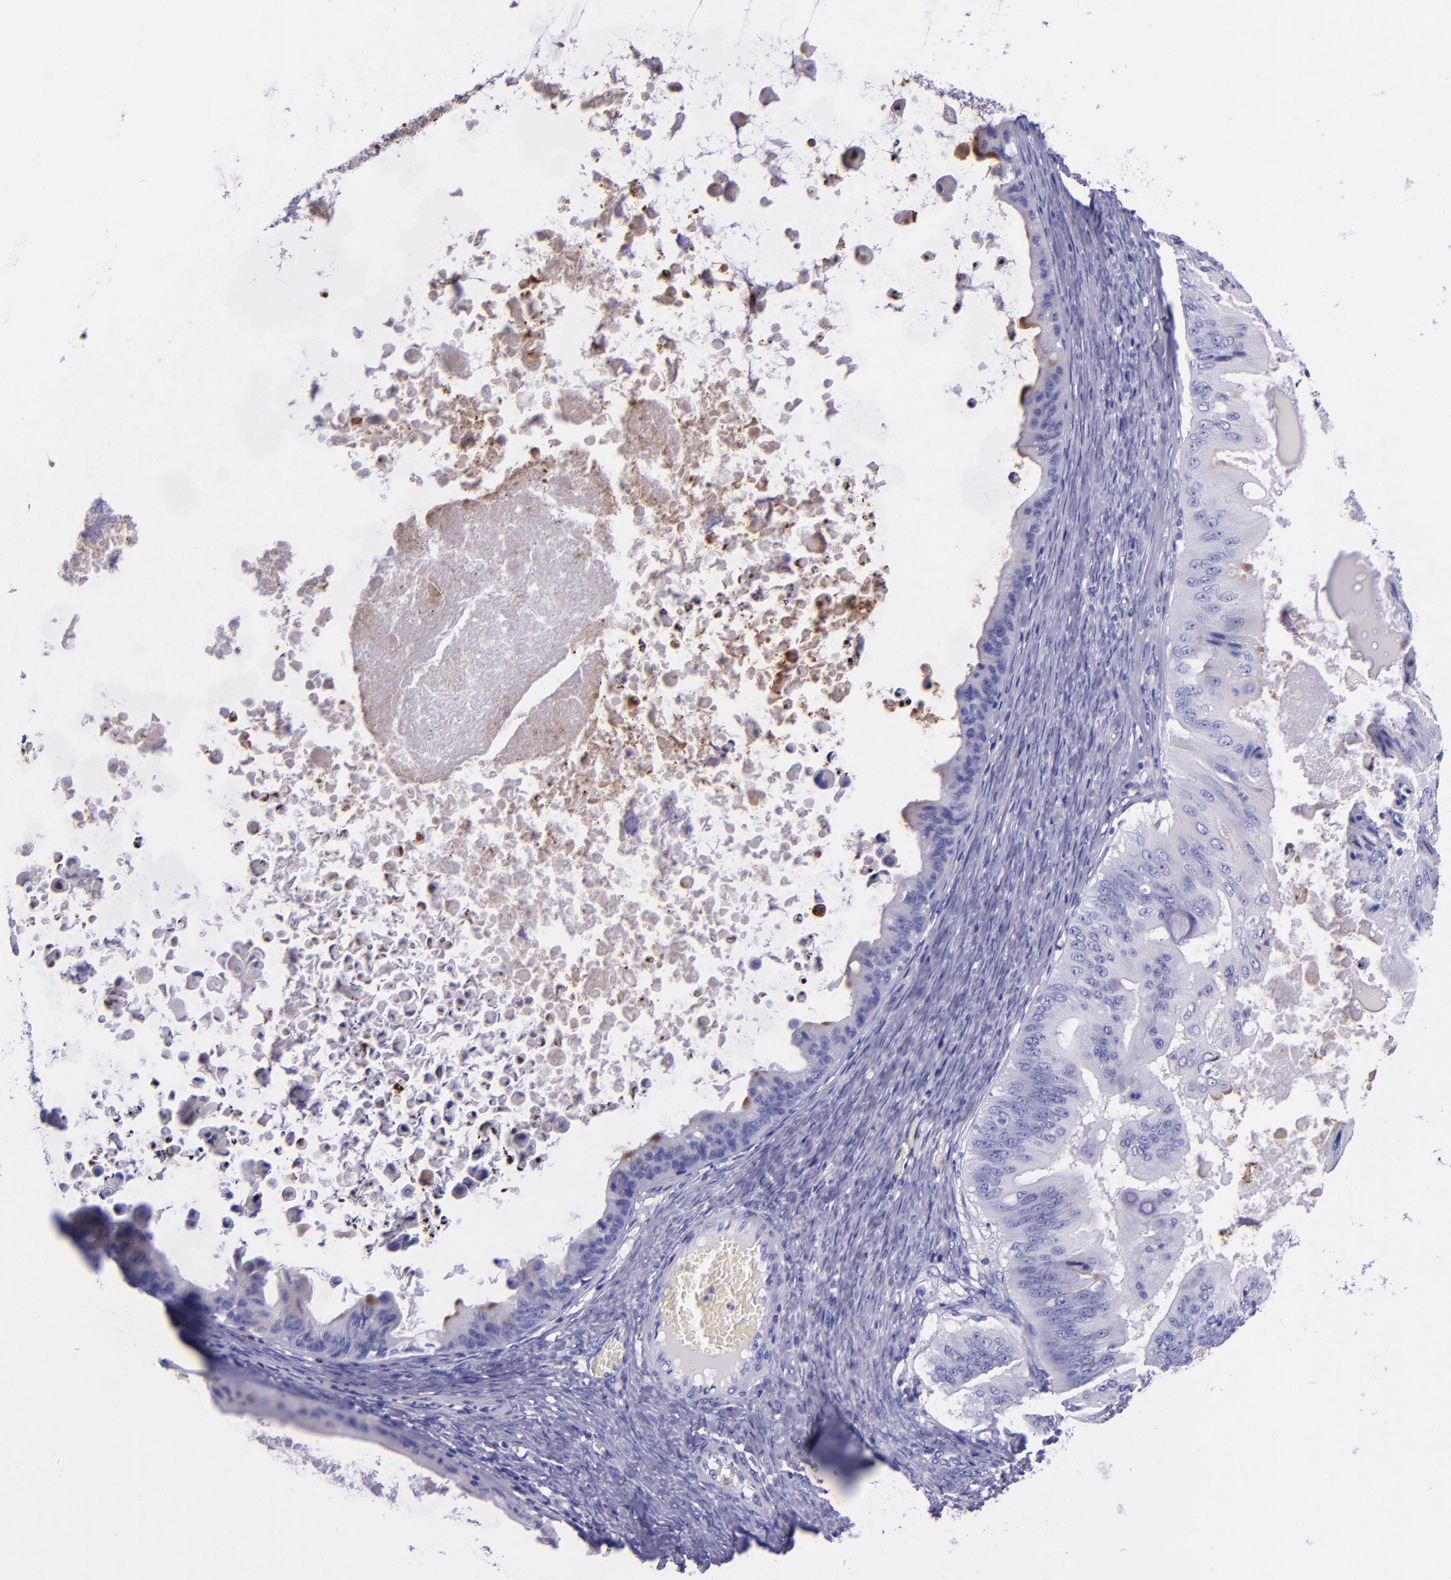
{"staining": {"intensity": "weak", "quantity": "<25%", "location": "cytoplasmic/membranous"}, "tissue": "ovarian cancer", "cell_type": "Tumor cells", "image_type": "cancer", "snomed": [{"axis": "morphology", "description": "Cystadenocarcinoma, mucinous, NOS"}, {"axis": "topography", "description": "Ovary"}], "caption": "Tumor cells are negative for brown protein staining in ovarian cancer (mucinous cystadenocarcinoma).", "gene": "SLPI", "patient": {"sex": "female", "age": 37}}